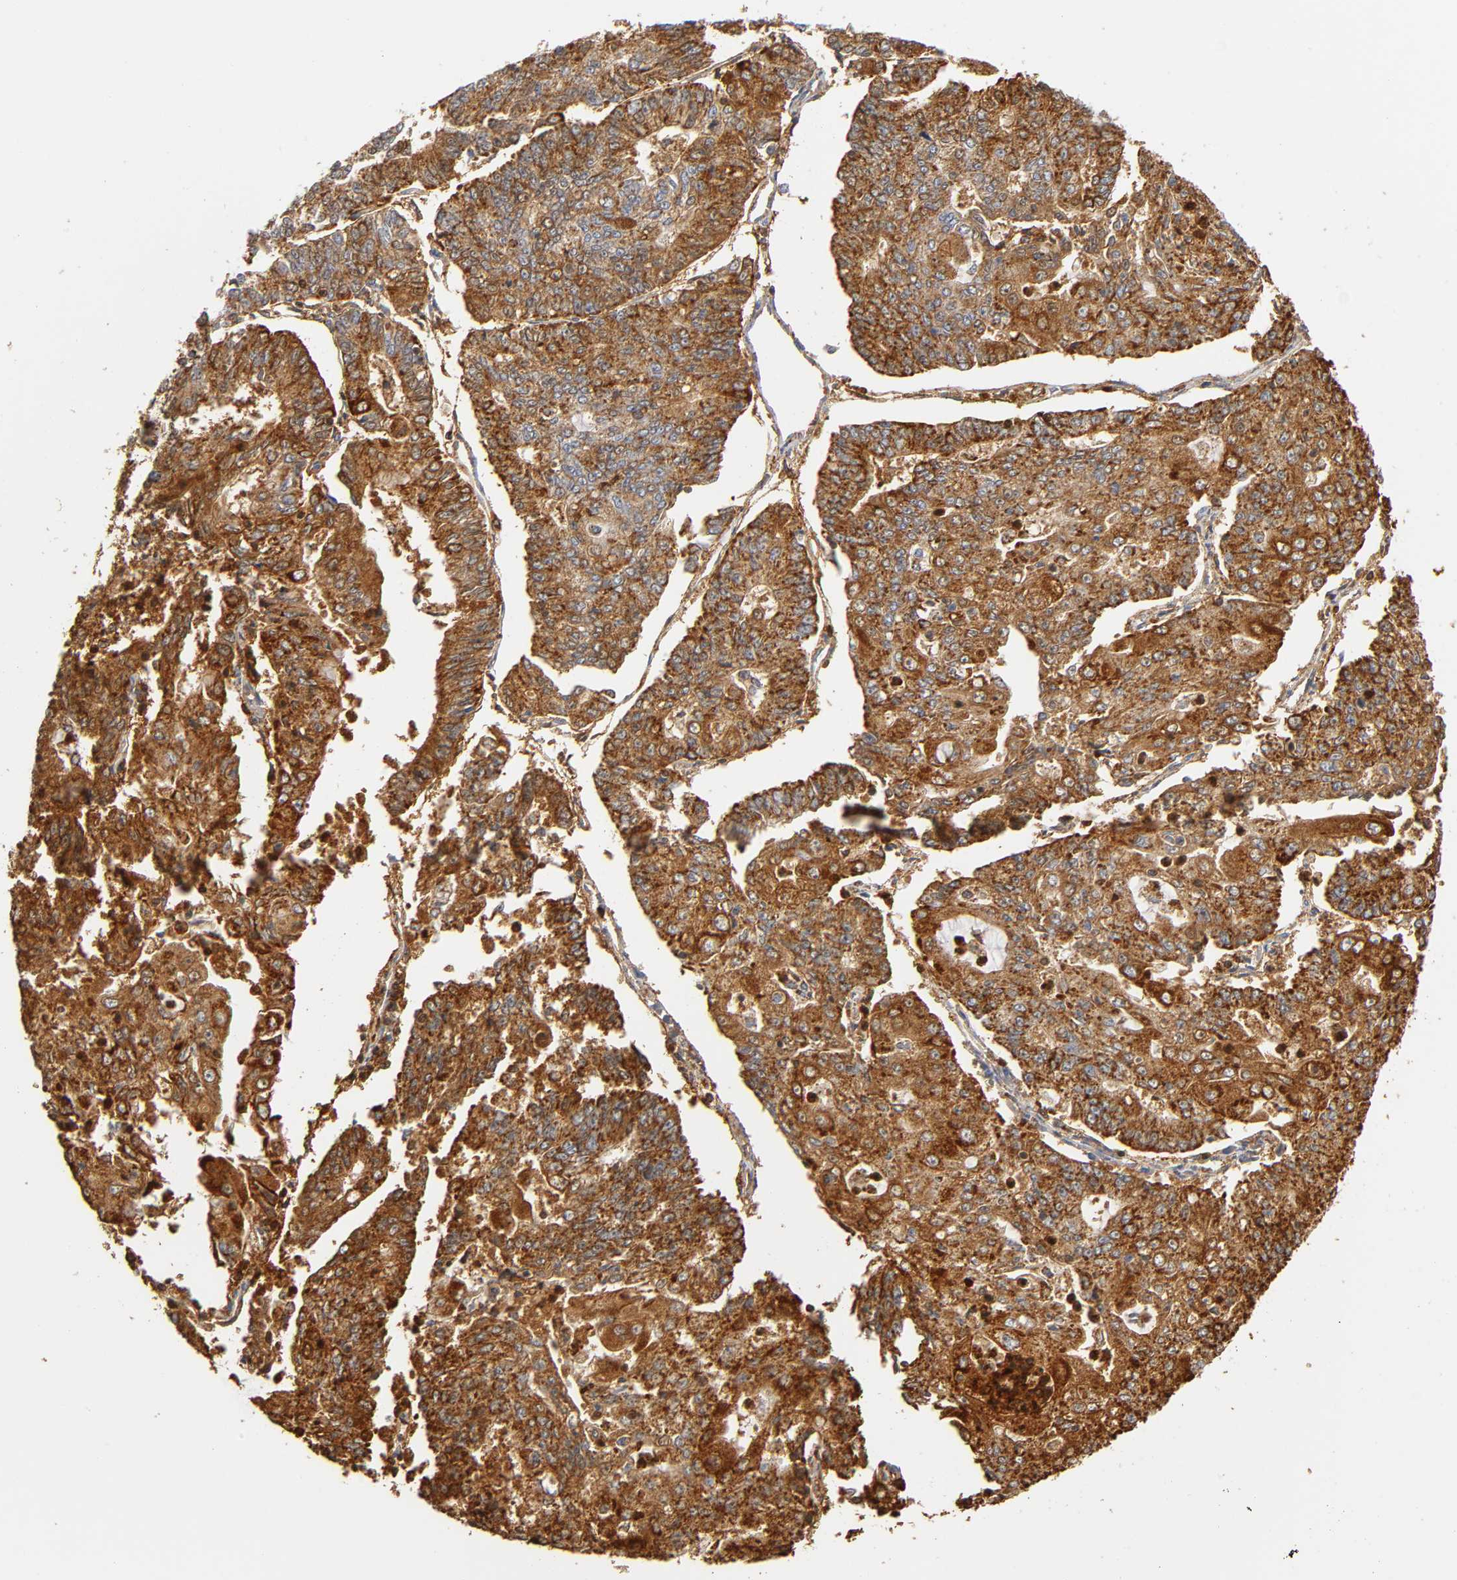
{"staining": {"intensity": "moderate", "quantity": ">75%", "location": "cytoplasmic/membranous"}, "tissue": "endometrial cancer", "cell_type": "Tumor cells", "image_type": "cancer", "snomed": [{"axis": "morphology", "description": "Adenocarcinoma, NOS"}, {"axis": "topography", "description": "Endometrium"}], "caption": "Approximately >75% of tumor cells in endometrial cancer exhibit moderate cytoplasmic/membranous protein expression as visualized by brown immunohistochemical staining.", "gene": "ANXA11", "patient": {"sex": "female", "age": 56}}